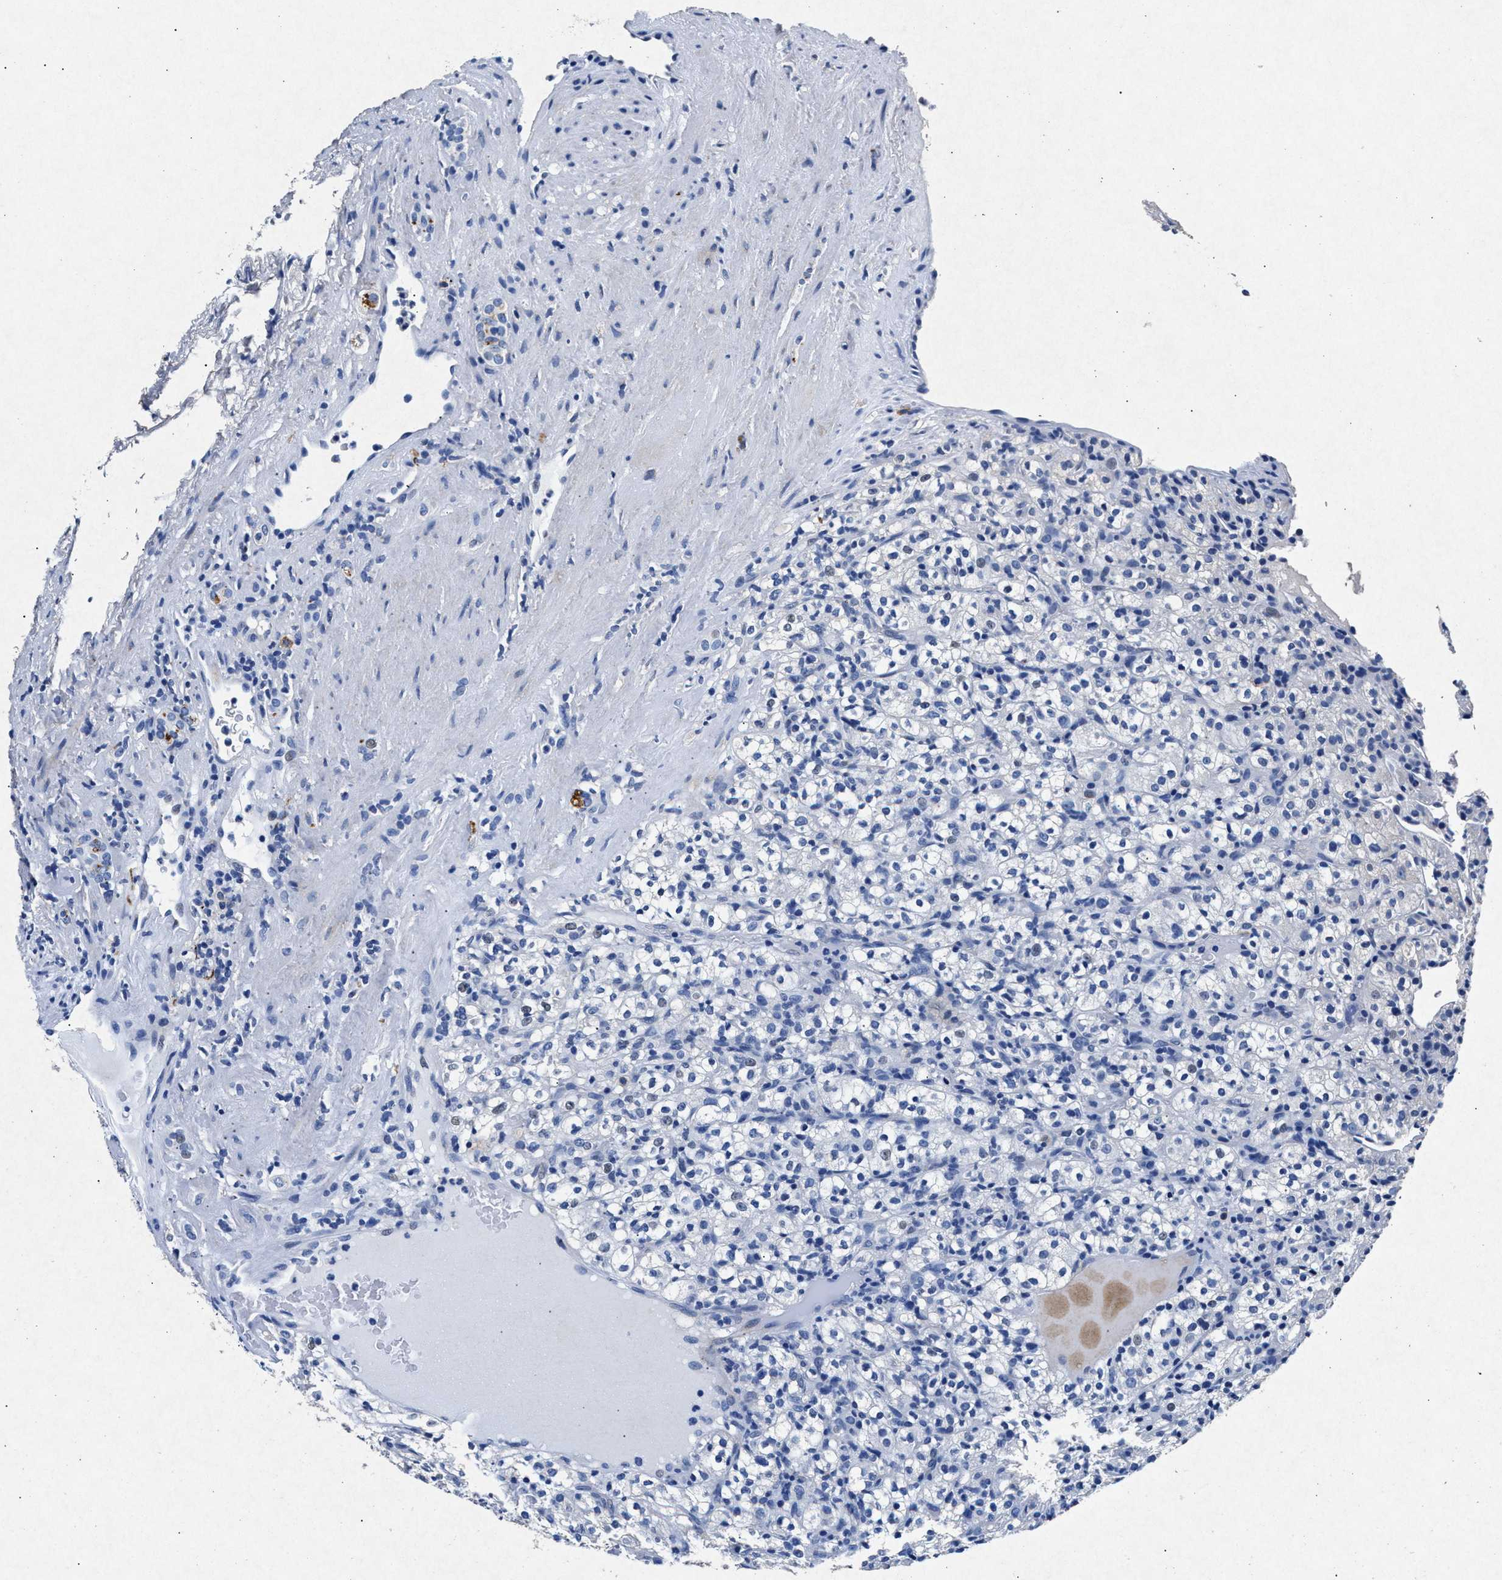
{"staining": {"intensity": "negative", "quantity": "none", "location": "none"}, "tissue": "renal cancer", "cell_type": "Tumor cells", "image_type": "cancer", "snomed": [{"axis": "morphology", "description": "Normal tissue, NOS"}, {"axis": "morphology", "description": "Adenocarcinoma, NOS"}, {"axis": "topography", "description": "Kidney"}], "caption": "There is no significant expression in tumor cells of renal adenocarcinoma.", "gene": "MAP6", "patient": {"sex": "female", "age": 72}}